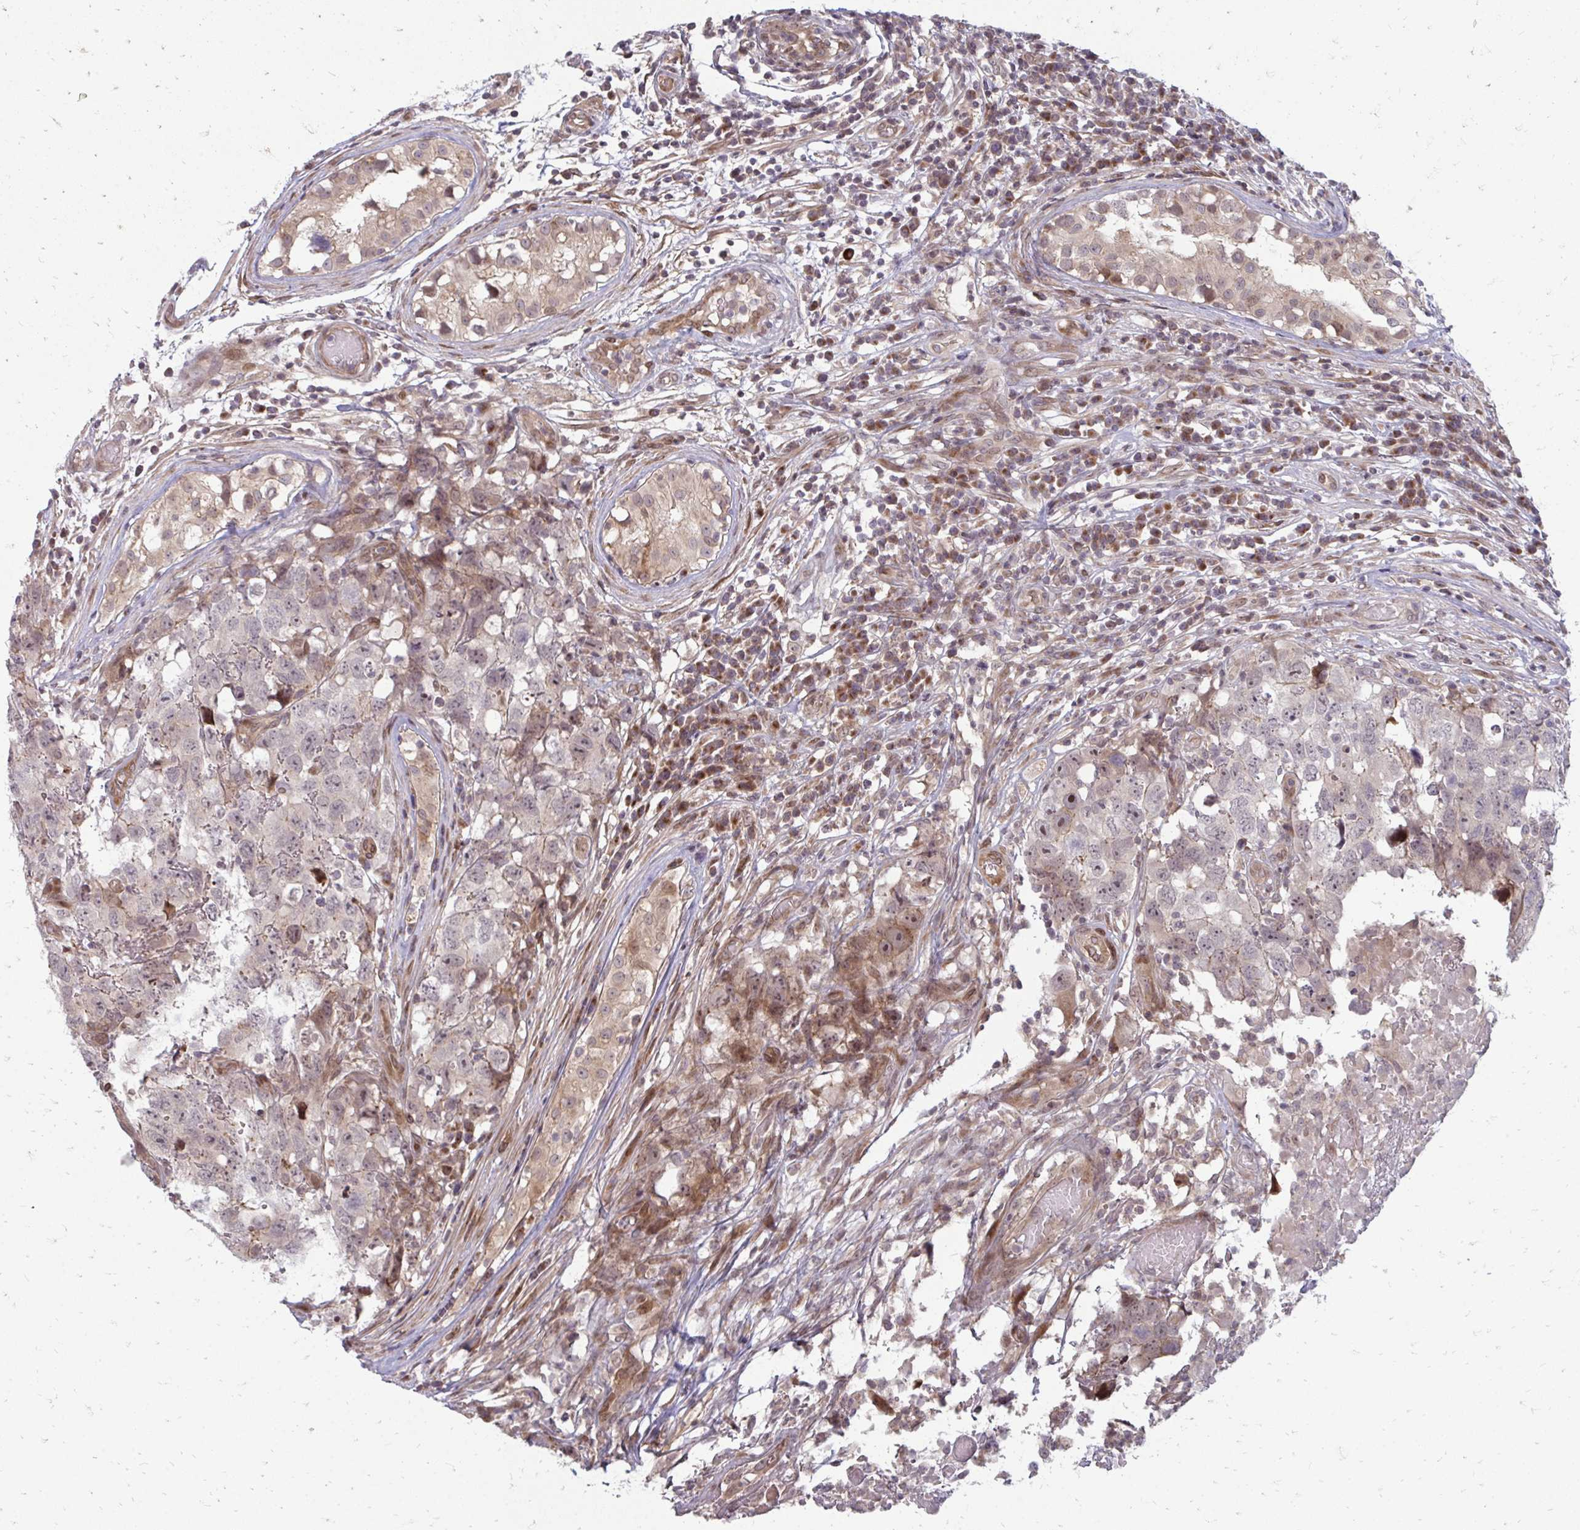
{"staining": {"intensity": "negative", "quantity": "none", "location": "none"}, "tissue": "testis cancer", "cell_type": "Tumor cells", "image_type": "cancer", "snomed": [{"axis": "morphology", "description": "Carcinoma, Embryonal, NOS"}, {"axis": "topography", "description": "Testis"}], "caption": "The IHC photomicrograph has no significant staining in tumor cells of embryonal carcinoma (testis) tissue. The staining is performed using DAB brown chromogen with nuclei counter-stained in using hematoxylin.", "gene": "ZNF285", "patient": {"sex": "male", "age": 22}}